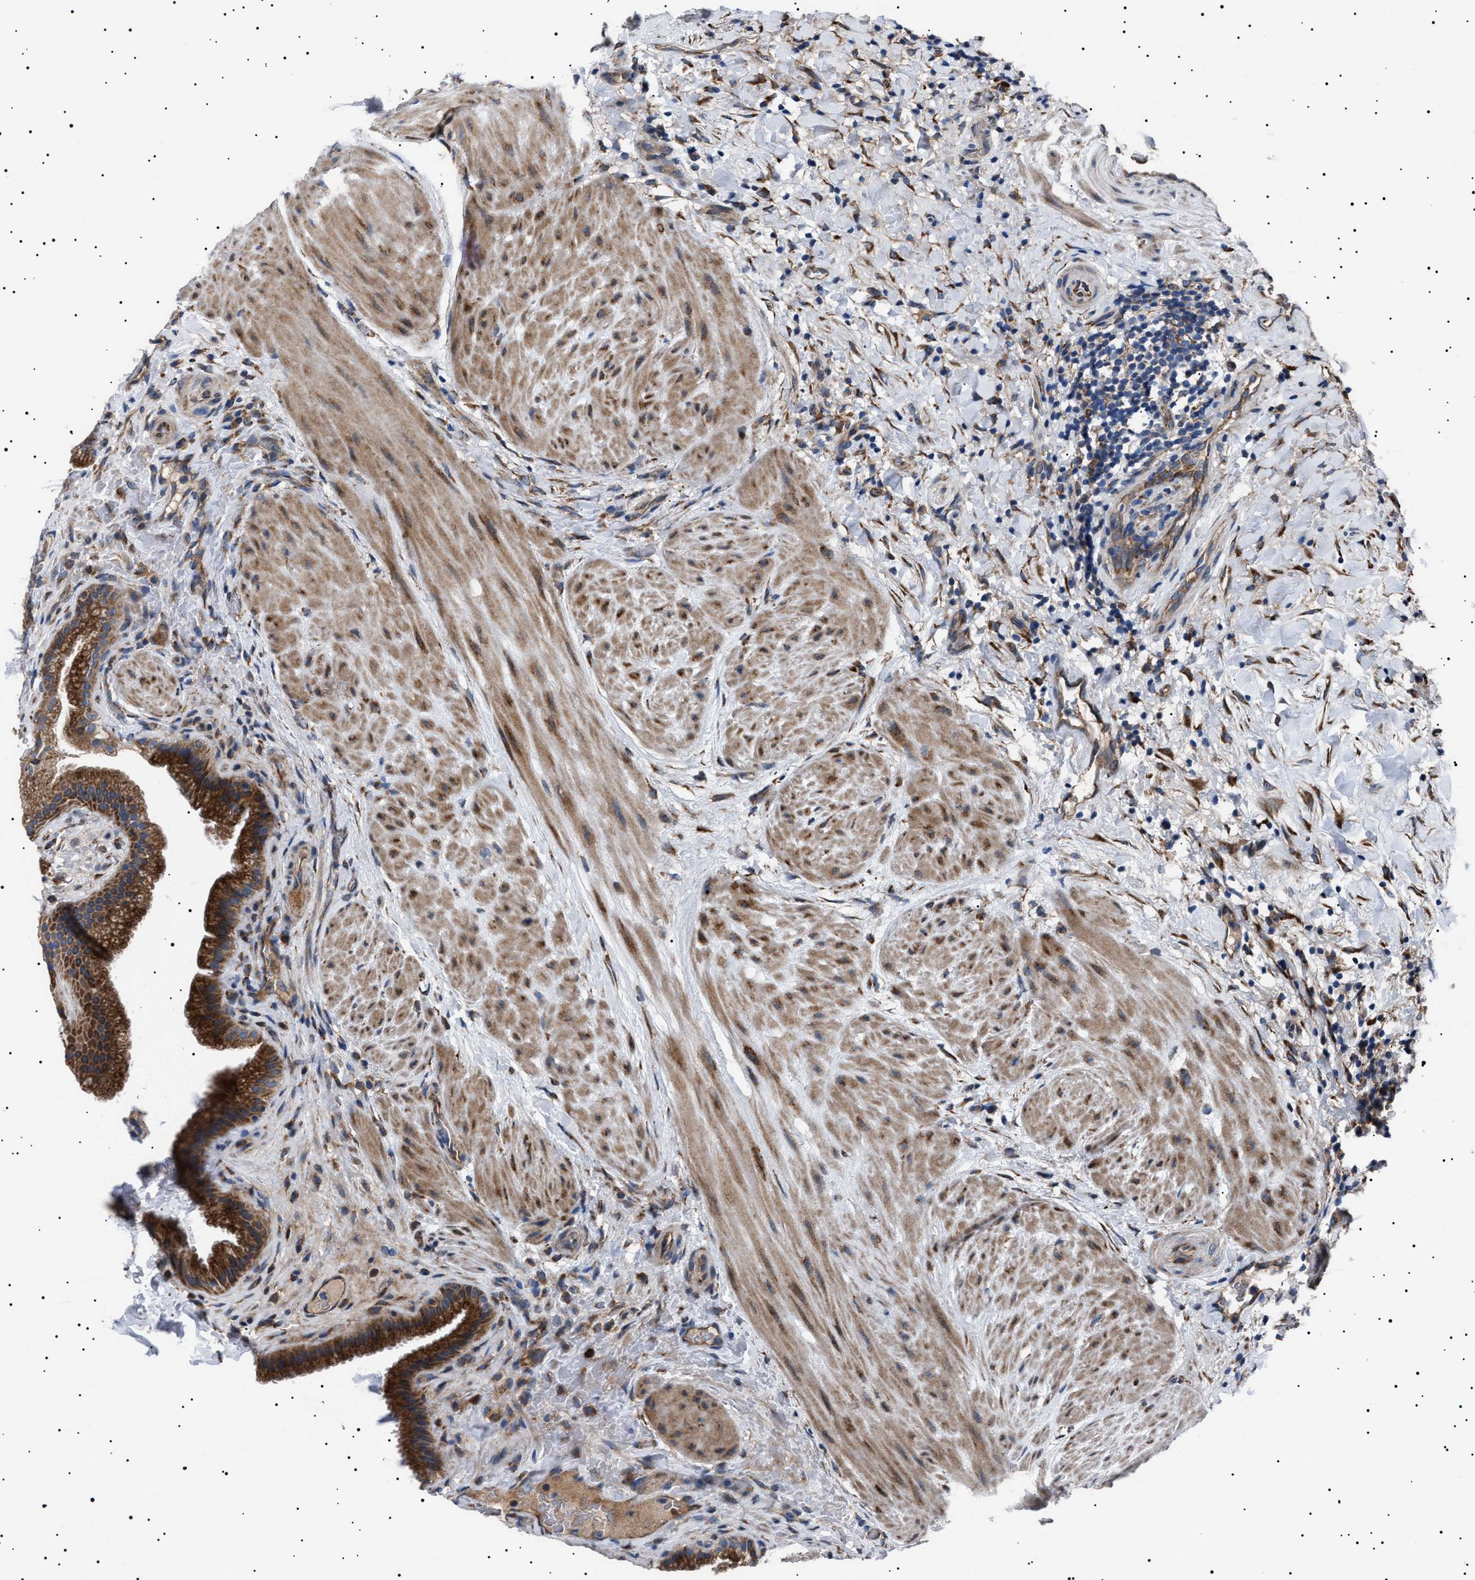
{"staining": {"intensity": "strong", "quantity": ">75%", "location": "cytoplasmic/membranous"}, "tissue": "gallbladder", "cell_type": "Glandular cells", "image_type": "normal", "snomed": [{"axis": "morphology", "description": "Normal tissue, NOS"}, {"axis": "topography", "description": "Gallbladder"}], "caption": "Gallbladder stained with DAB (3,3'-diaminobenzidine) immunohistochemistry displays high levels of strong cytoplasmic/membranous expression in approximately >75% of glandular cells. The staining is performed using DAB brown chromogen to label protein expression. The nuclei are counter-stained blue using hematoxylin.", "gene": "TOP1MT", "patient": {"sex": "male", "age": 49}}